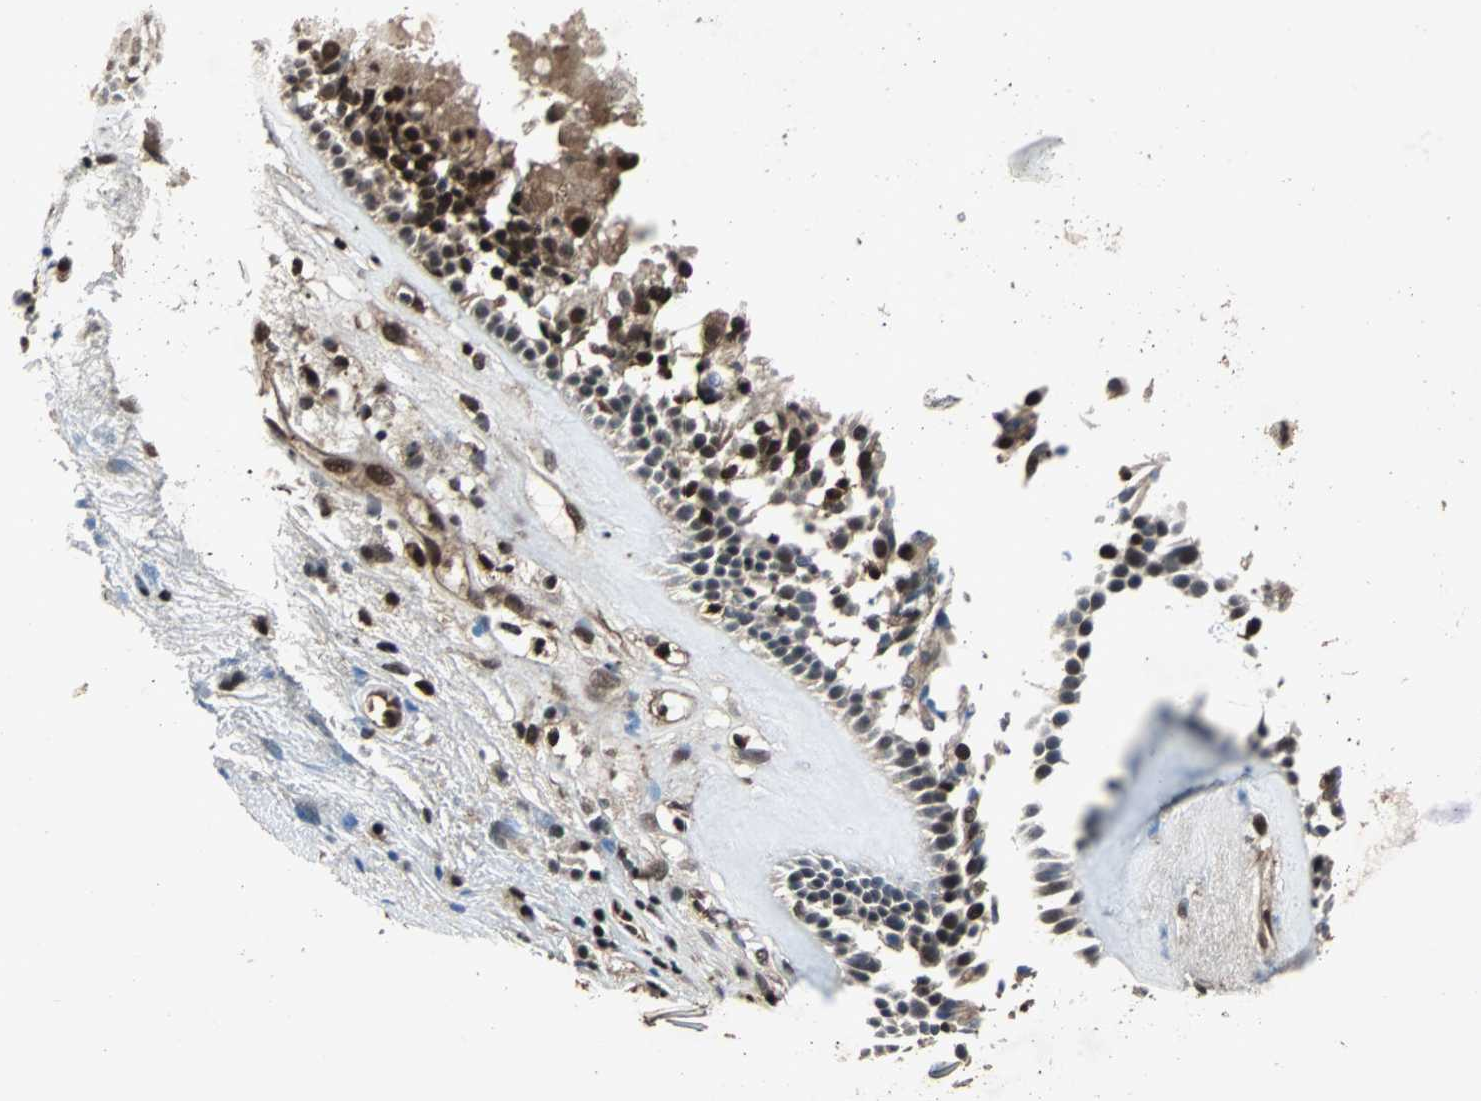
{"staining": {"intensity": "strong", "quantity": ">75%", "location": "cytoplasmic/membranous,nuclear"}, "tissue": "nasopharynx", "cell_type": "Respiratory epithelial cells", "image_type": "normal", "snomed": [{"axis": "morphology", "description": "Normal tissue, NOS"}, {"axis": "morphology", "description": "Inflammation, NOS"}, {"axis": "topography", "description": "Nasopharynx"}], "caption": "This is an image of IHC staining of unremarkable nasopharynx, which shows strong expression in the cytoplasmic/membranous,nuclear of respiratory epithelial cells.", "gene": "ACLY", "patient": {"sex": "male", "age": 48}}